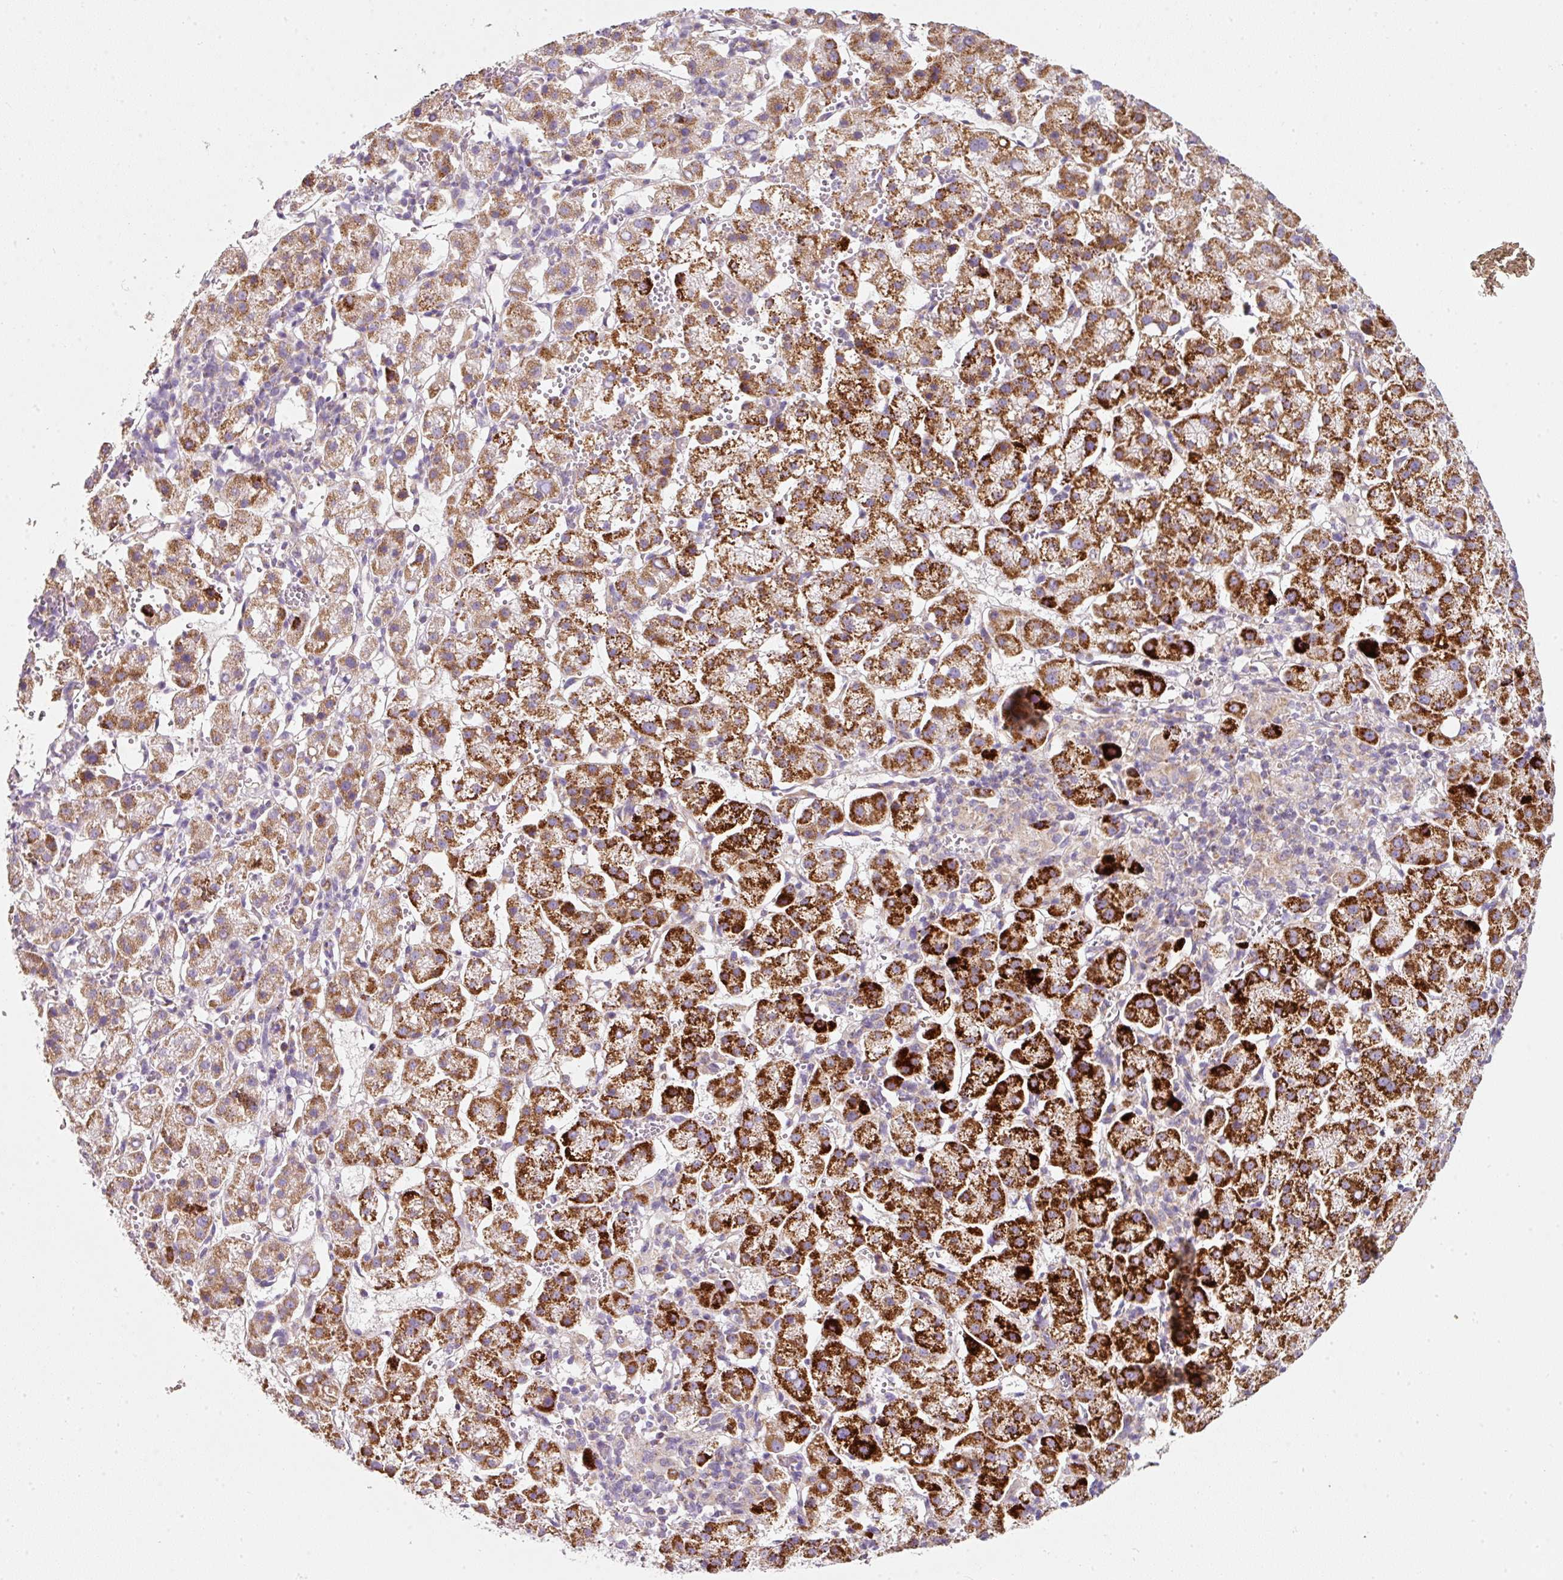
{"staining": {"intensity": "strong", "quantity": ">75%", "location": "cytoplasmic/membranous"}, "tissue": "liver cancer", "cell_type": "Tumor cells", "image_type": "cancer", "snomed": [{"axis": "morphology", "description": "Carcinoma, Hepatocellular, NOS"}, {"axis": "topography", "description": "Liver"}], "caption": "Immunohistochemical staining of liver hepatocellular carcinoma shows high levels of strong cytoplasmic/membranous protein positivity in about >75% of tumor cells.", "gene": "NDUFA1", "patient": {"sex": "female", "age": 58}}